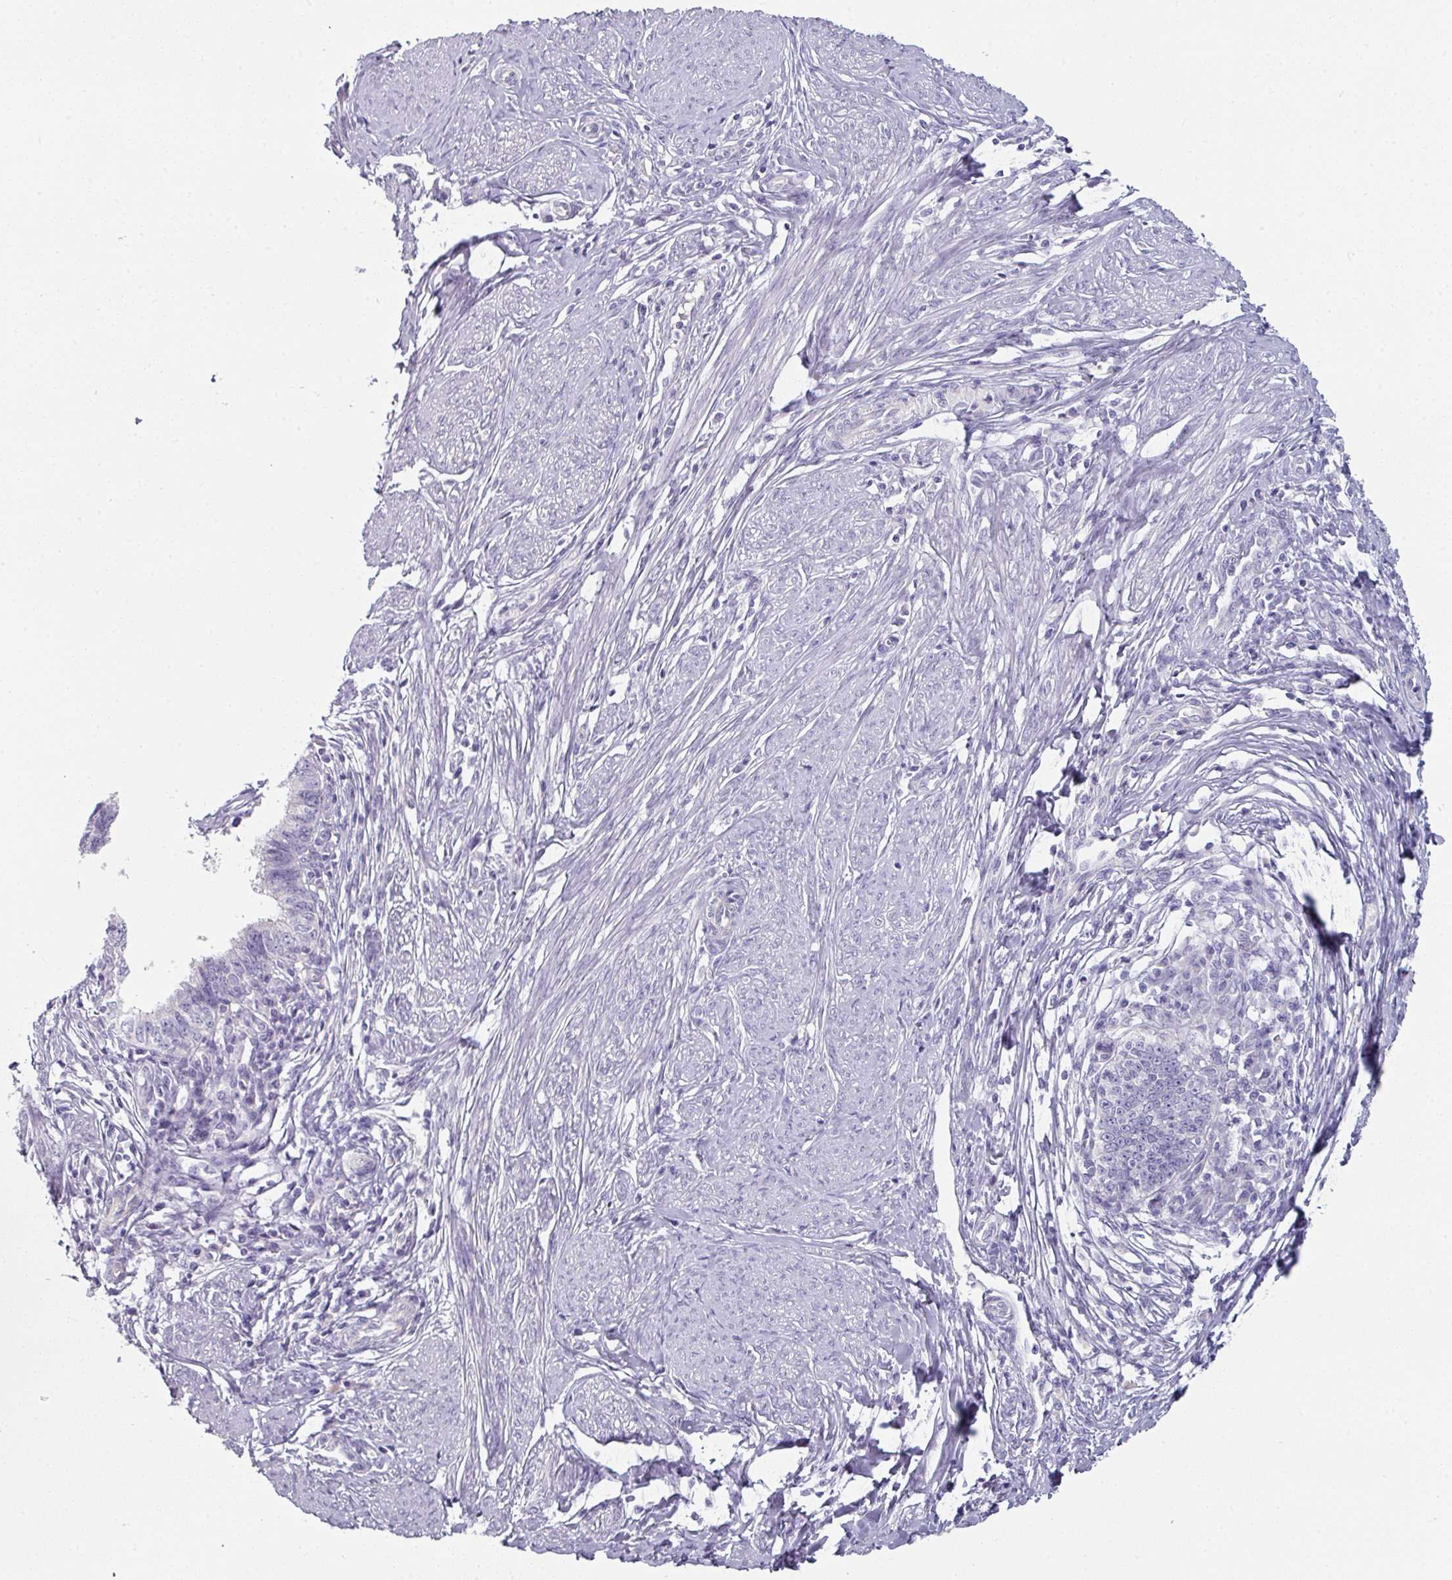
{"staining": {"intensity": "negative", "quantity": "none", "location": "none"}, "tissue": "cervical cancer", "cell_type": "Tumor cells", "image_type": "cancer", "snomed": [{"axis": "morphology", "description": "Adenocarcinoma, NOS"}, {"axis": "topography", "description": "Cervix"}], "caption": "There is no significant staining in tumor cells of adenocarcinoma (cervical). Nuclei are stained in blue.", "gene": "SLC17A7", "patient": {"sex": "female", "age": 36}}